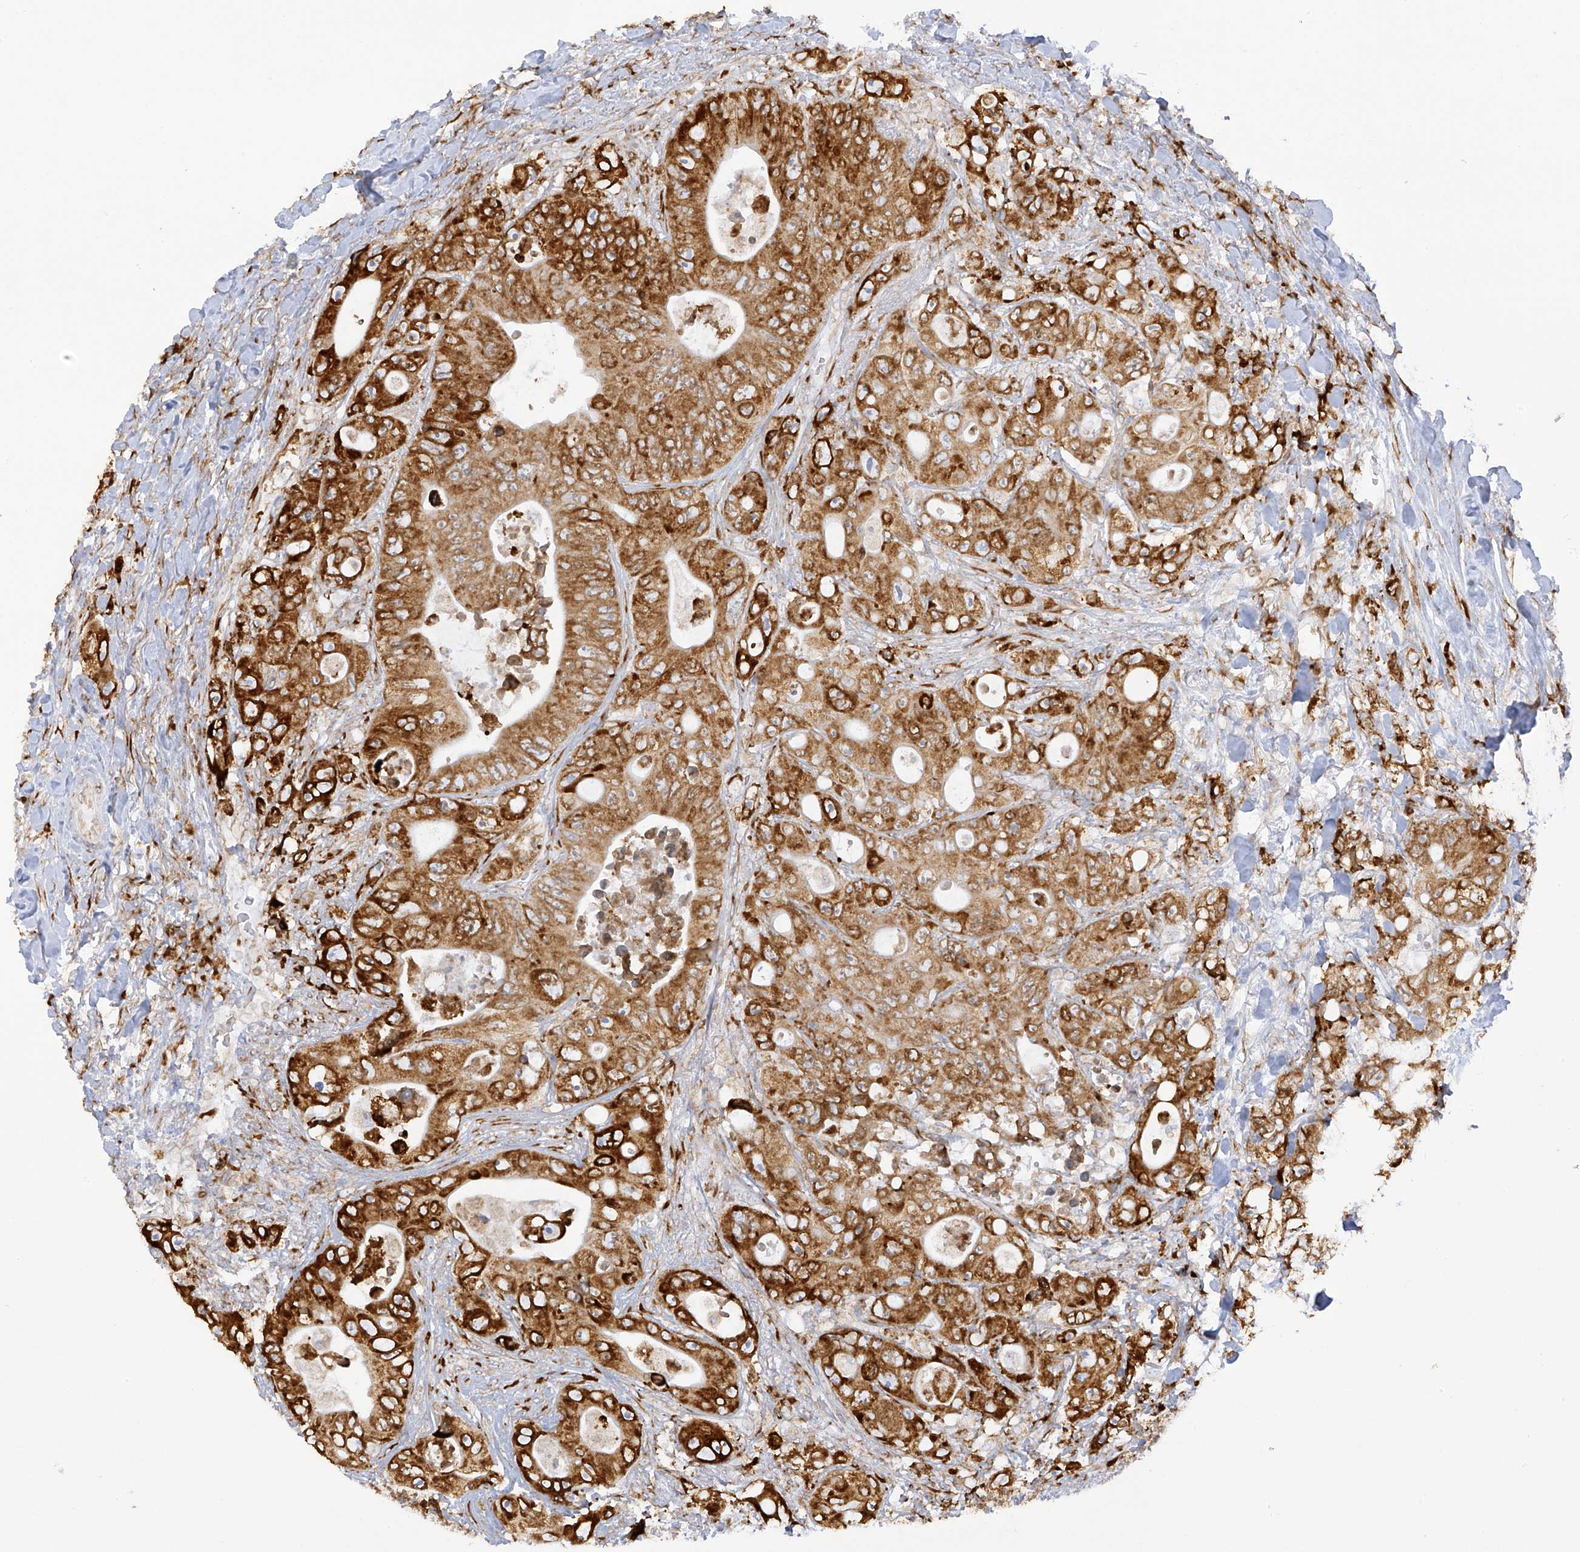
{"staining": {"intensity": "strong", "quantity": ">75%", "location": "cytoplasmic/membranous"}, "tissue": "colorectal cancer", "cell_type": "Tumor cells", "image_type": "cancer", "snomed": [{"axis": "morphology", "description": "Adenocarcinoma, NOS"}, {"axis": "topography", "description": "Colon"}], "caption": "A brown stain highlights strong cytoplasmic/membranous expression of a protein in human adenocarcinoma (colorectal) tumor cells.", "gene": "LRRC59", "patient": {"sex": "female", "age": 46}}